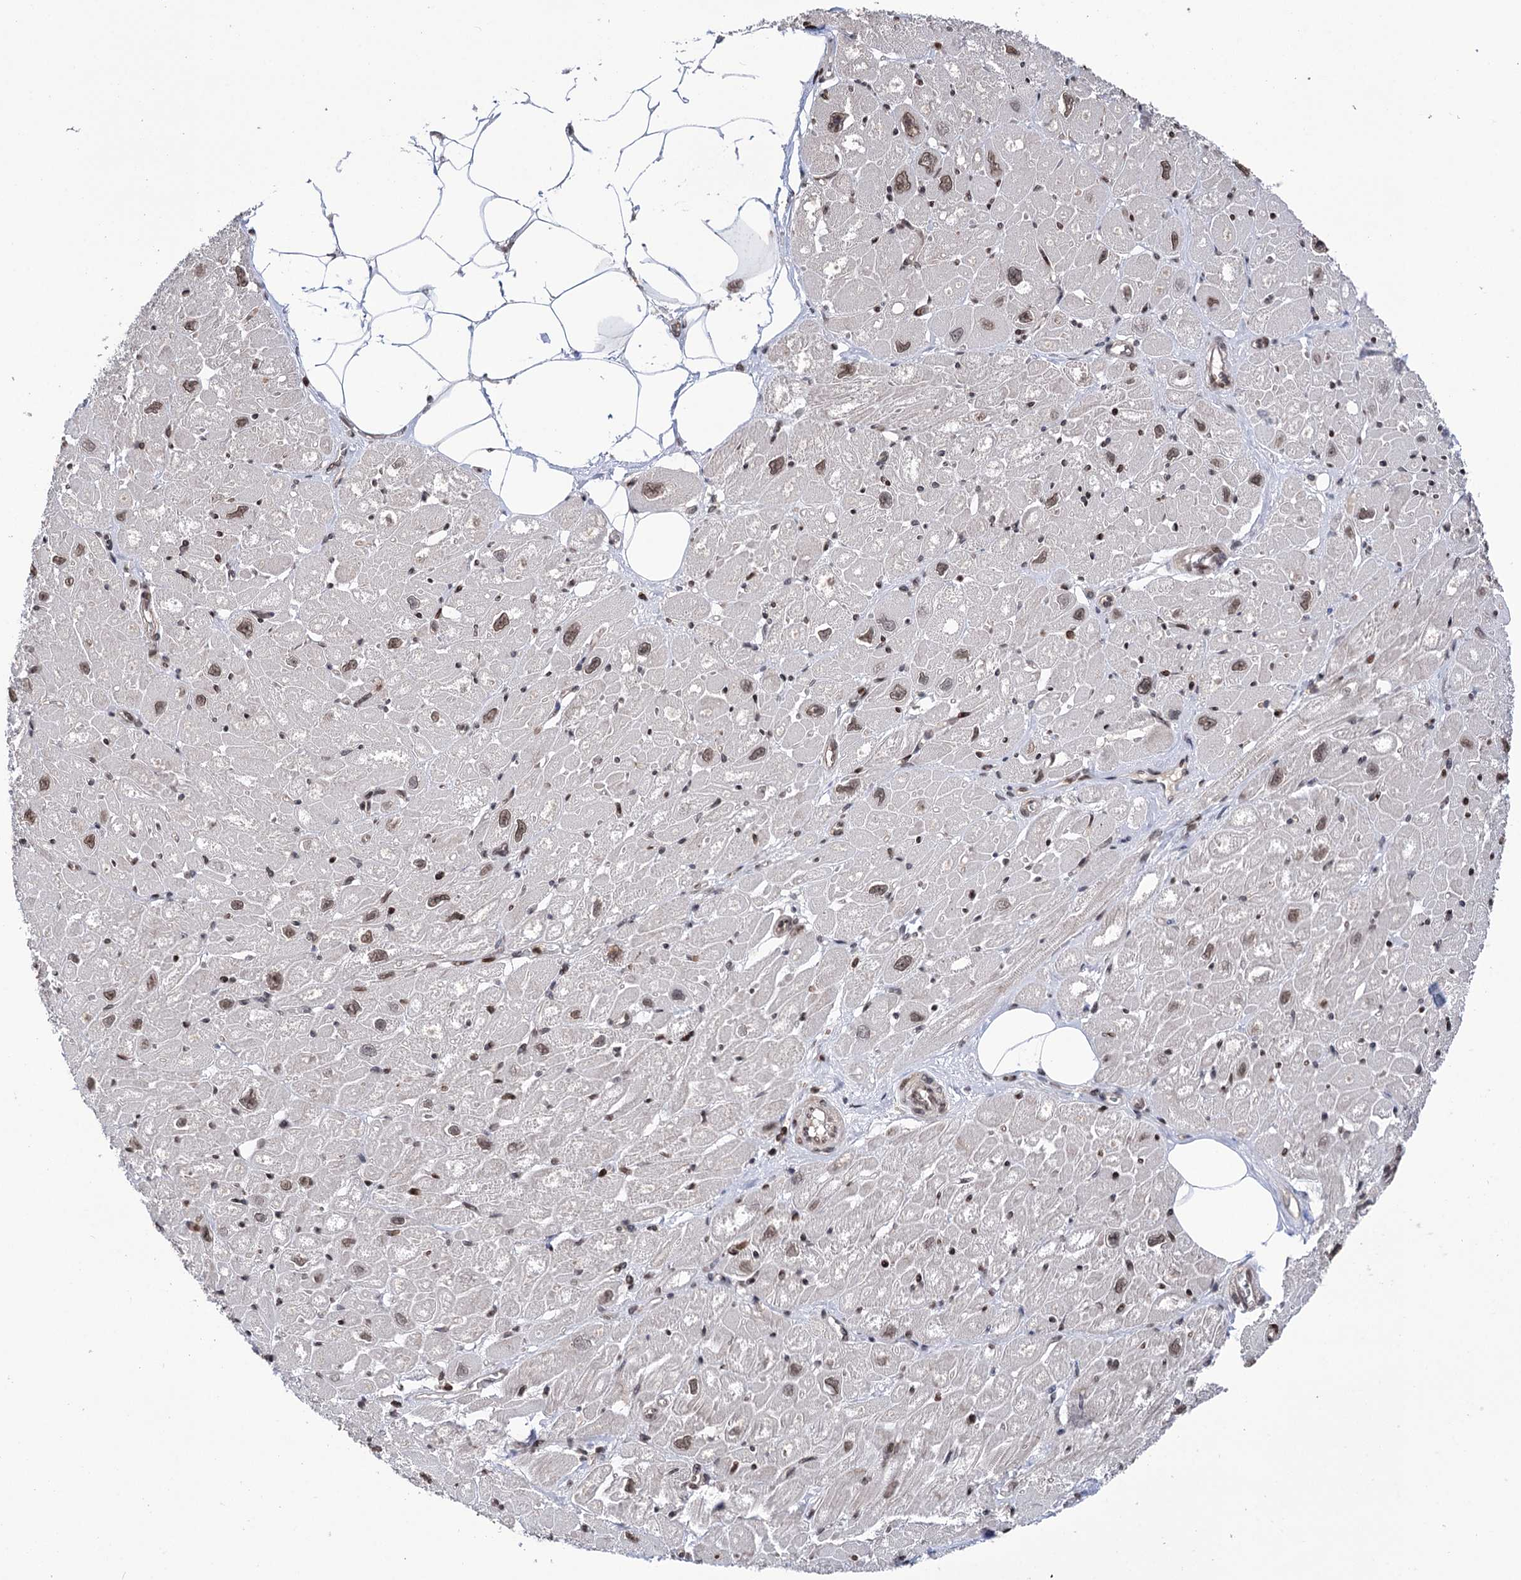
{"staining": {"intensity": "moderate", "quantity": "25%-75%", "location": "cytoplasmic/membranous,nuclear"}, "tissue": "heart muscle", "cell_type": "Cardiomyocytes", "image_type": "normal", "snomed": [{"axis": "morphology", "description": "Normal tissue, NOS"}, {"axis": "topography", "description": "Heart"}], "caption": "A photomicrograph of heart muscle stained for a protein reveals moderate cytoplasmic/membranous,nuclear brown staining in cardiomyocytes.", "gene": "CCDC77", "patient": {"sex": "male", "age": 50}}